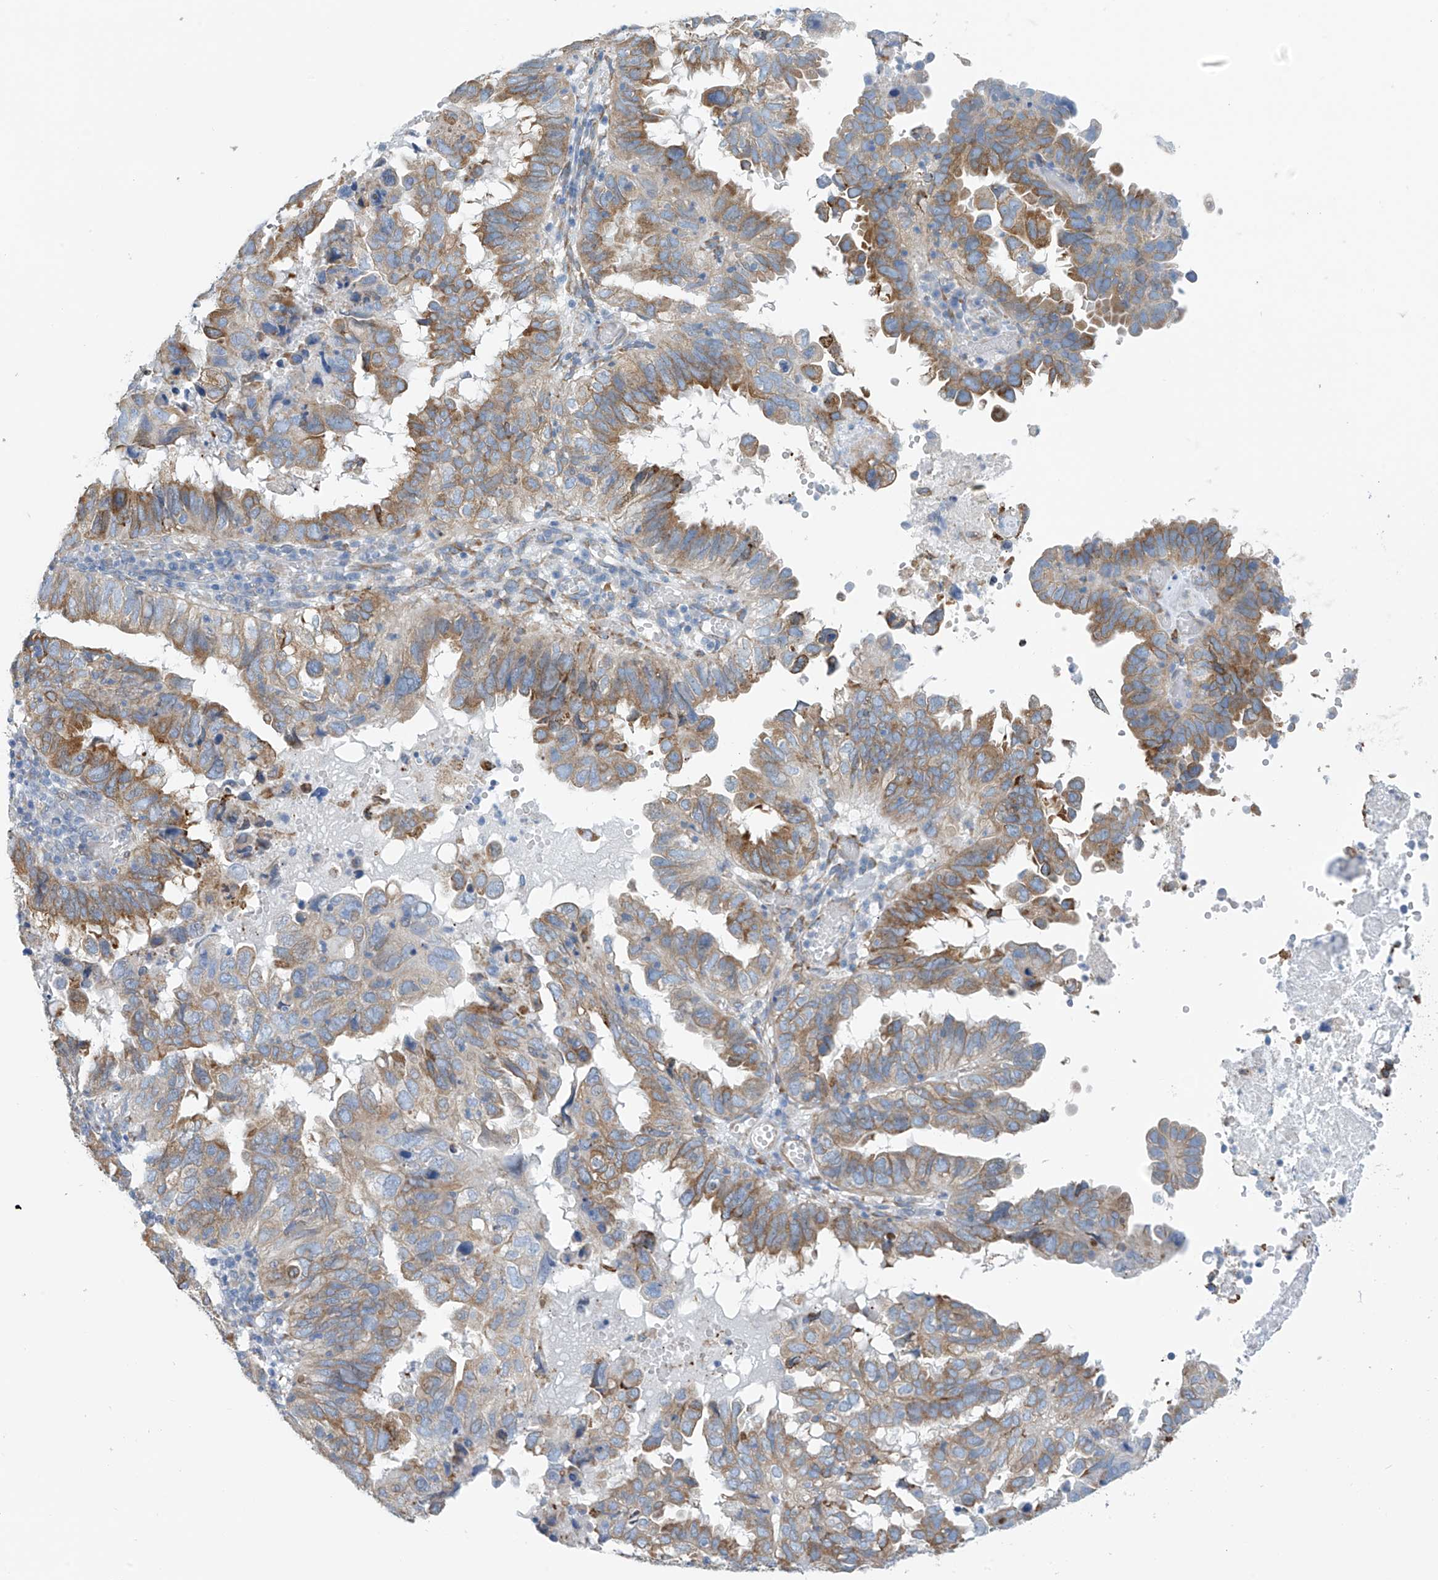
{"staining": {"intensity": "moderate", "quantity": "25%-75%", "location": "cytoplasmic/membranous"}, "tissue": "endometrial cancer", "cell_type": "Tumor cells", "image_type": "cancer", "snomed": [{"axis": "morphology", "description": "Adenocarcinoma, NOS"}, {"axis": "topography", "description": "Uterus"}], "caption": "DAB immunohistochemical staining of human adenocarcinoma (endometrial) exhibits moderate cytoplasmic/membranous protein positivity in approximately 25%-75% of tumor cells. (DAB (3,3'-diaminobenzidine) IHC, brown staining for protein, blue staining for nuclei).", "gene": "RCN2", "patient": {"sex": "female", "age": 77}}